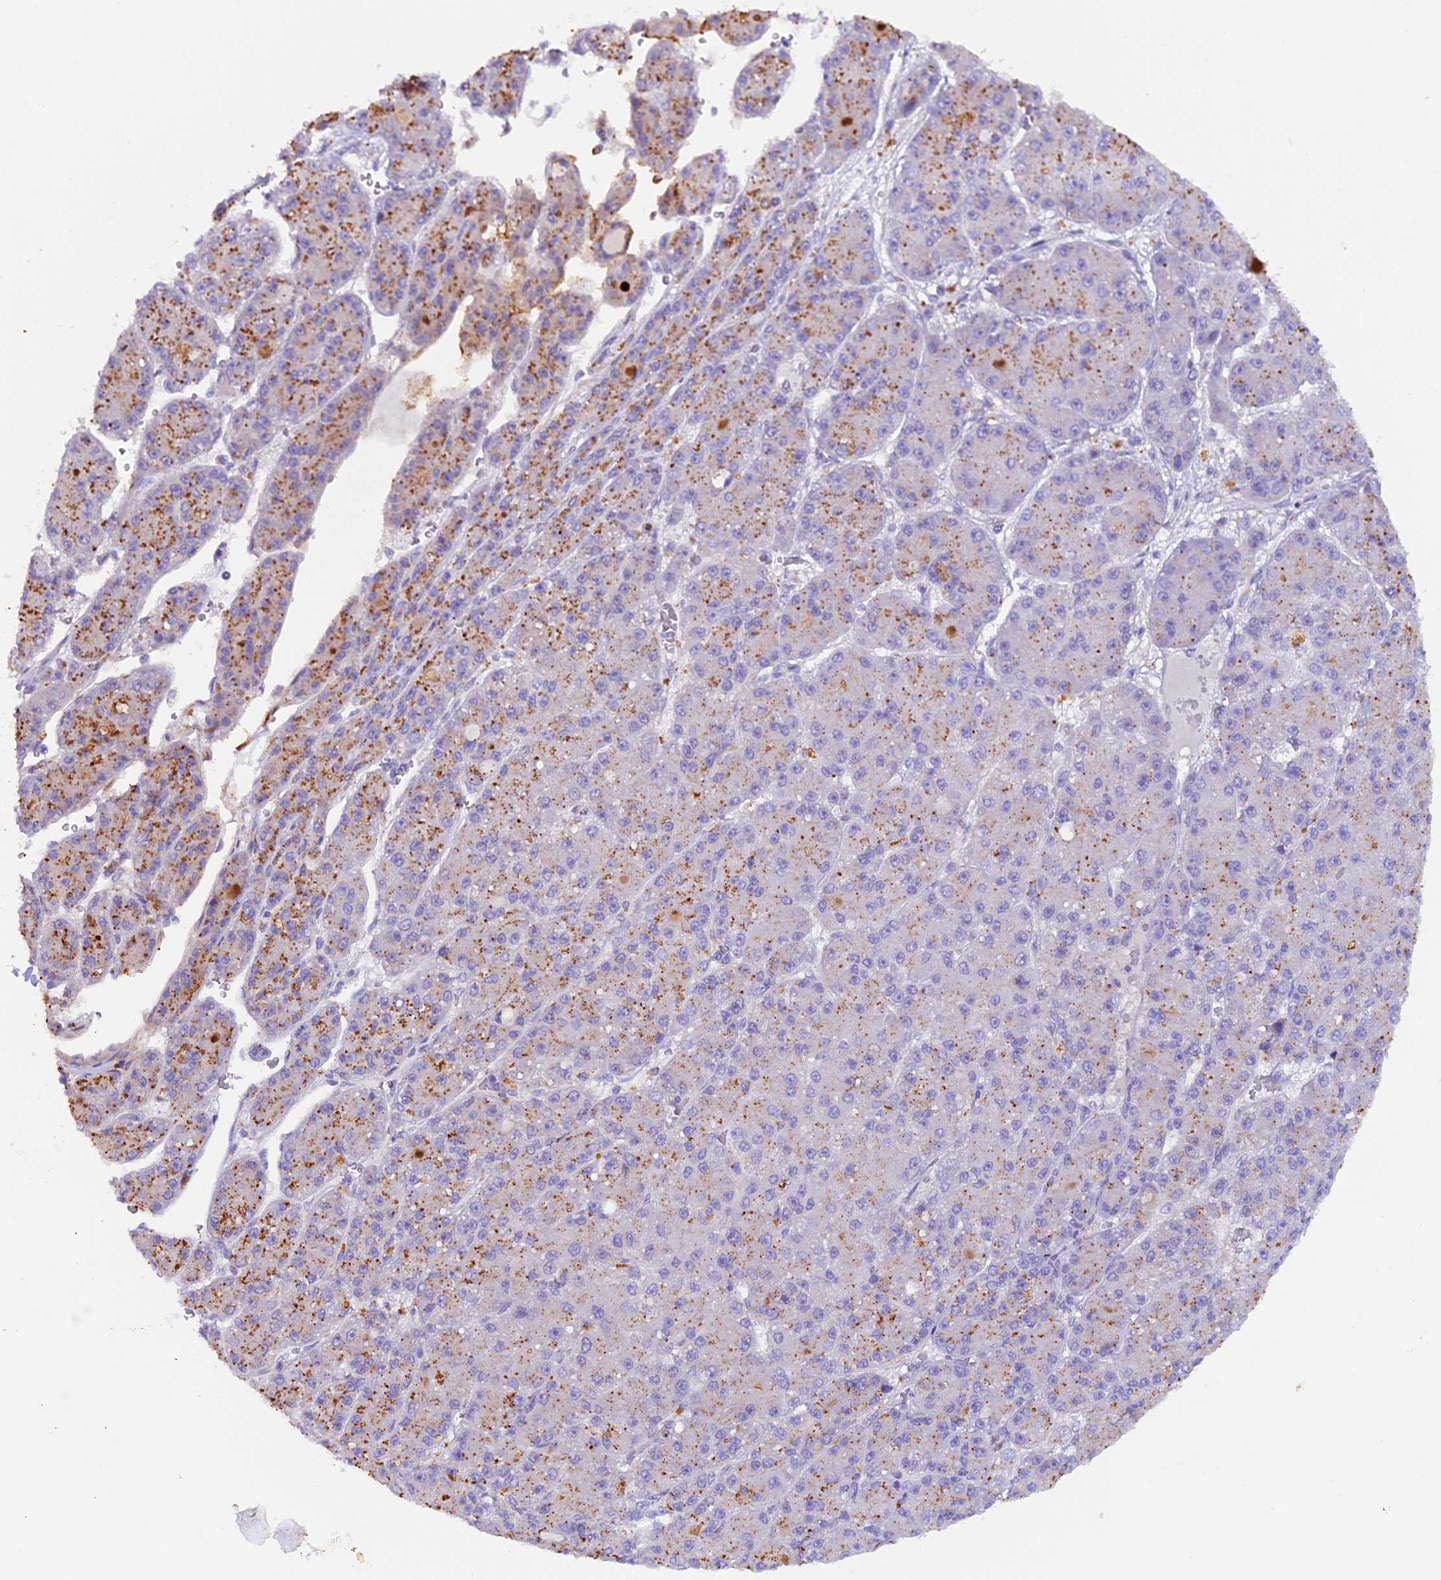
{"staining": {"intensity": "moderate", "quantity": "<25%", "location": "cytoplasmic/membranous"}, "tissue": "liver cancer", "cell_type": "Tumor cells", "image_type": "cancer", "snomed": [{"axis": "morphology", "description": "Carcinoma, Hepatocellular, NOS"}, {"axis": "topography", "description": "Liver"}], "caption": "A micrograph of hepatocellular carcinoma (liver) stained for a protein displays moderate cytoplasmic/membranous brown staining in tumor cells. The staining is performed using DAB brown chromogen to label protein expression. The nuclei are counter-stained blue using hematoxylin.", "gene": "NCK2", "patient": {"sex": "male", "age": 67}}